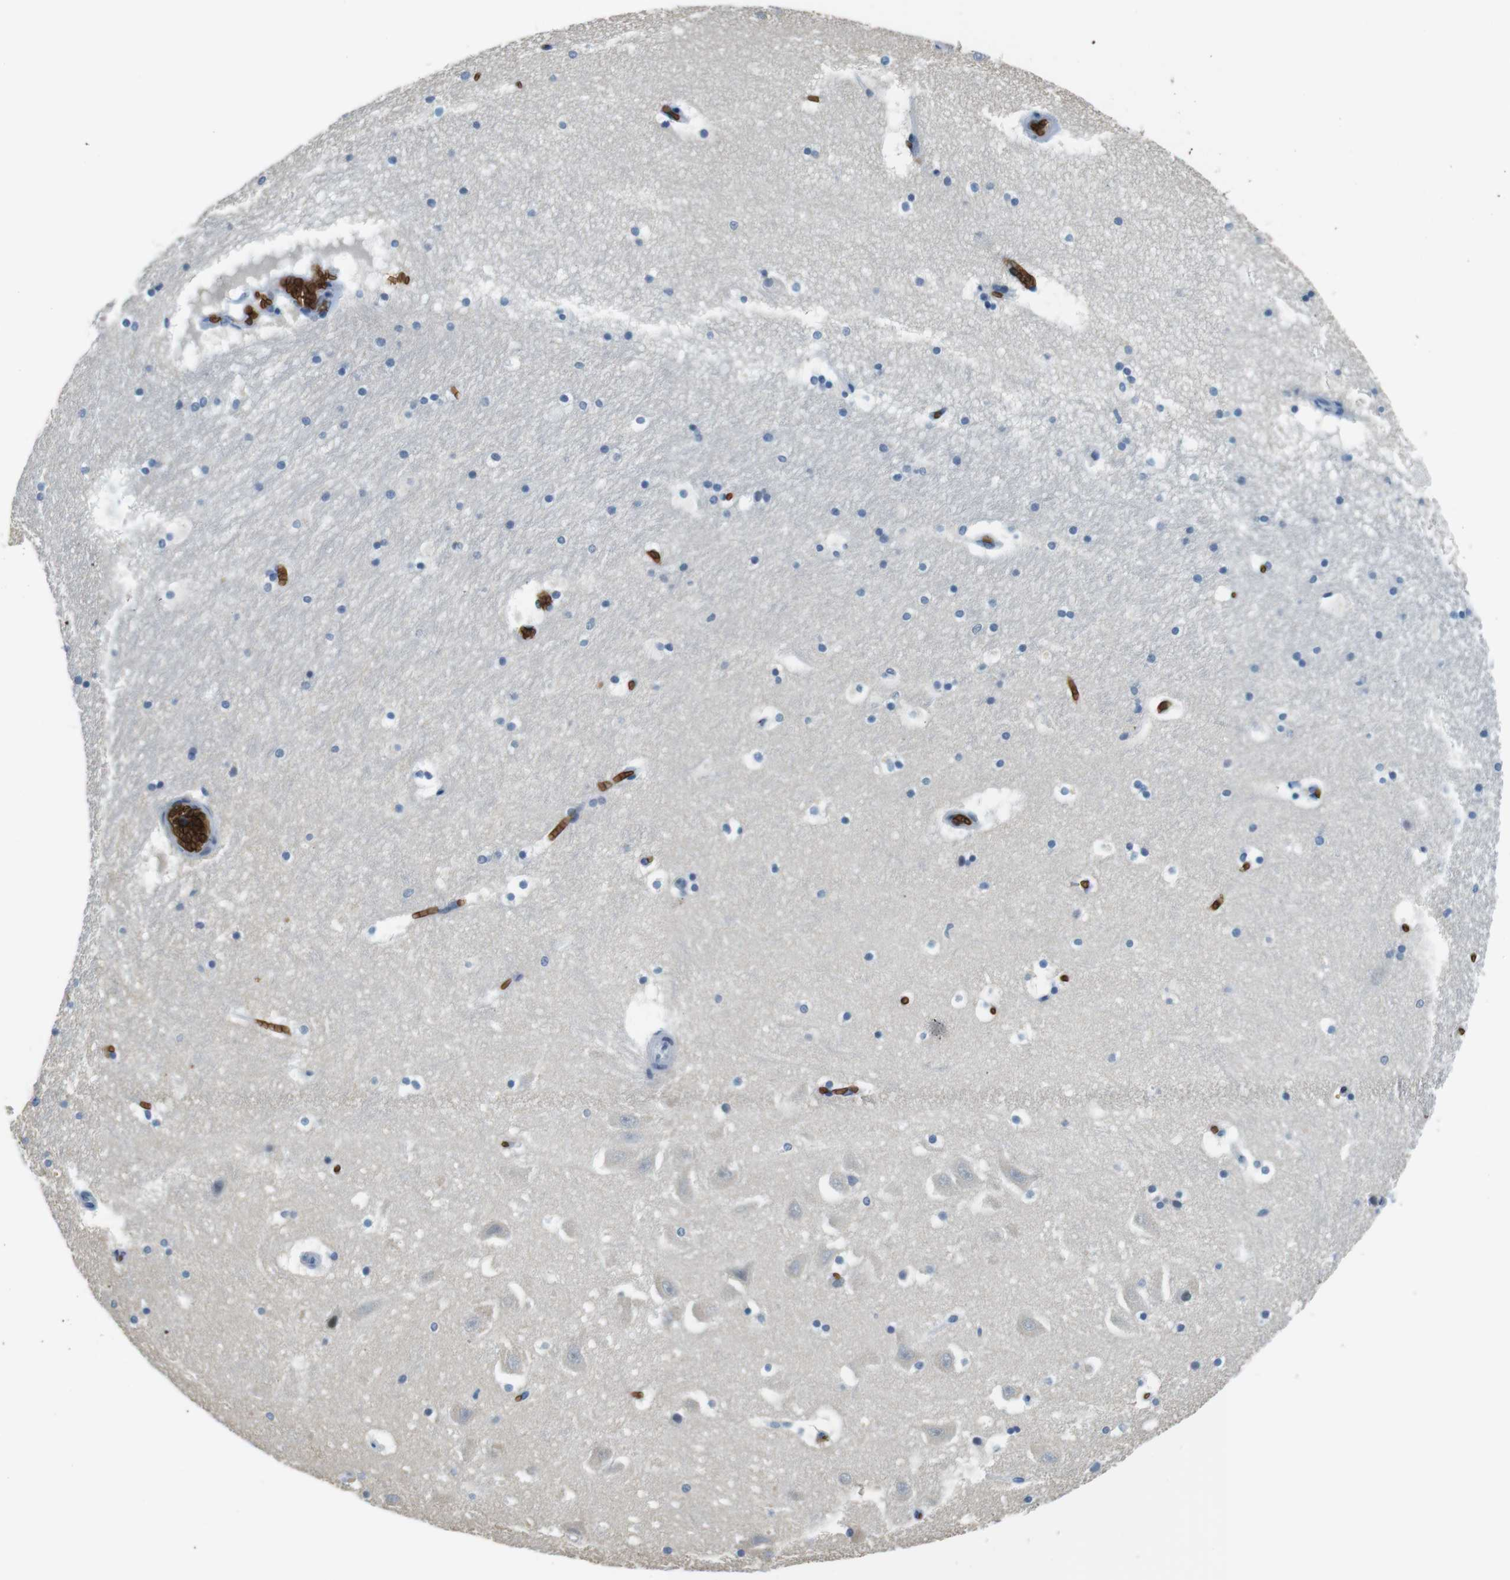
{"staining": {"intensity": "negative", "quantity": "none", "location": "none"}, "tissue": "hippocampus", "cell_type": "Glial cells", "image_type": "normal", "snomed": [{"axis": "morphology", "description": "Normal tissue, NOS"}, {"axis": "topography", "description": "Hippocampus"}], "caption": "This is a photomicrograph of IHC staining of normal hippocampus, which shows no positivity in glial cells.", "gene": "SLC4A1", "patient": {"sex": "male", "age": 45}}